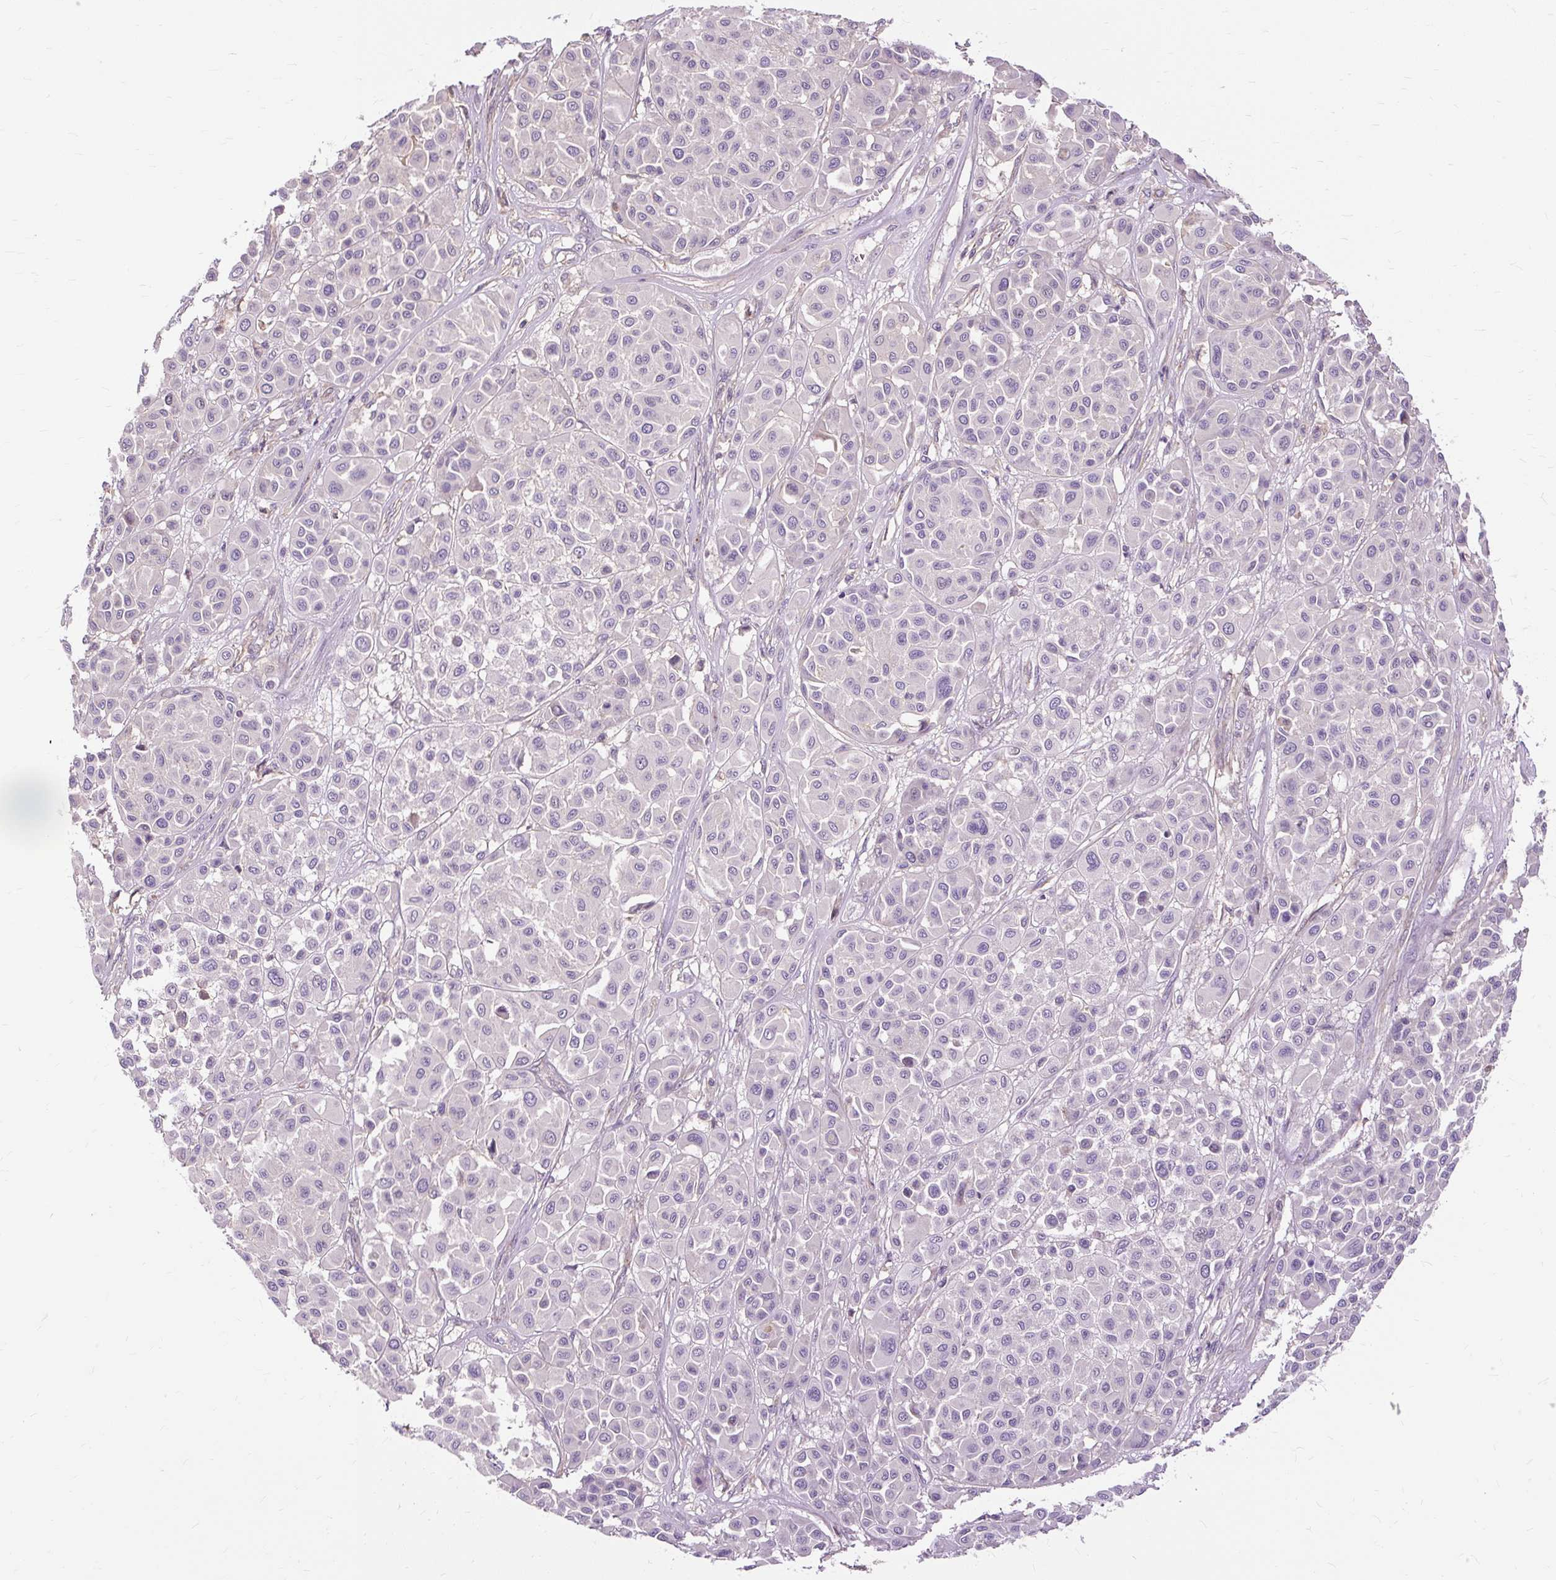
{"staining": {"intensity": "negative", "quantity": "none", "location": "none"}, "tissue": "melanoma", "cell_type": "Tumor cells", "image_type": "cancer", "snomed": [{"axis": "morphology", "description": "Malignant melanoma, Metastatic site"}, {"axis": "topography", "description": "Soft tissue"}], "caption": "High magnification brightfield microscopy of melanoma stained with DAB (brown) and counterstained with hematoxylin (blue): tumor cells show no significant positivity.", "gene": "TSPAN8", "patient": {"sex": "male", "age": 41}}